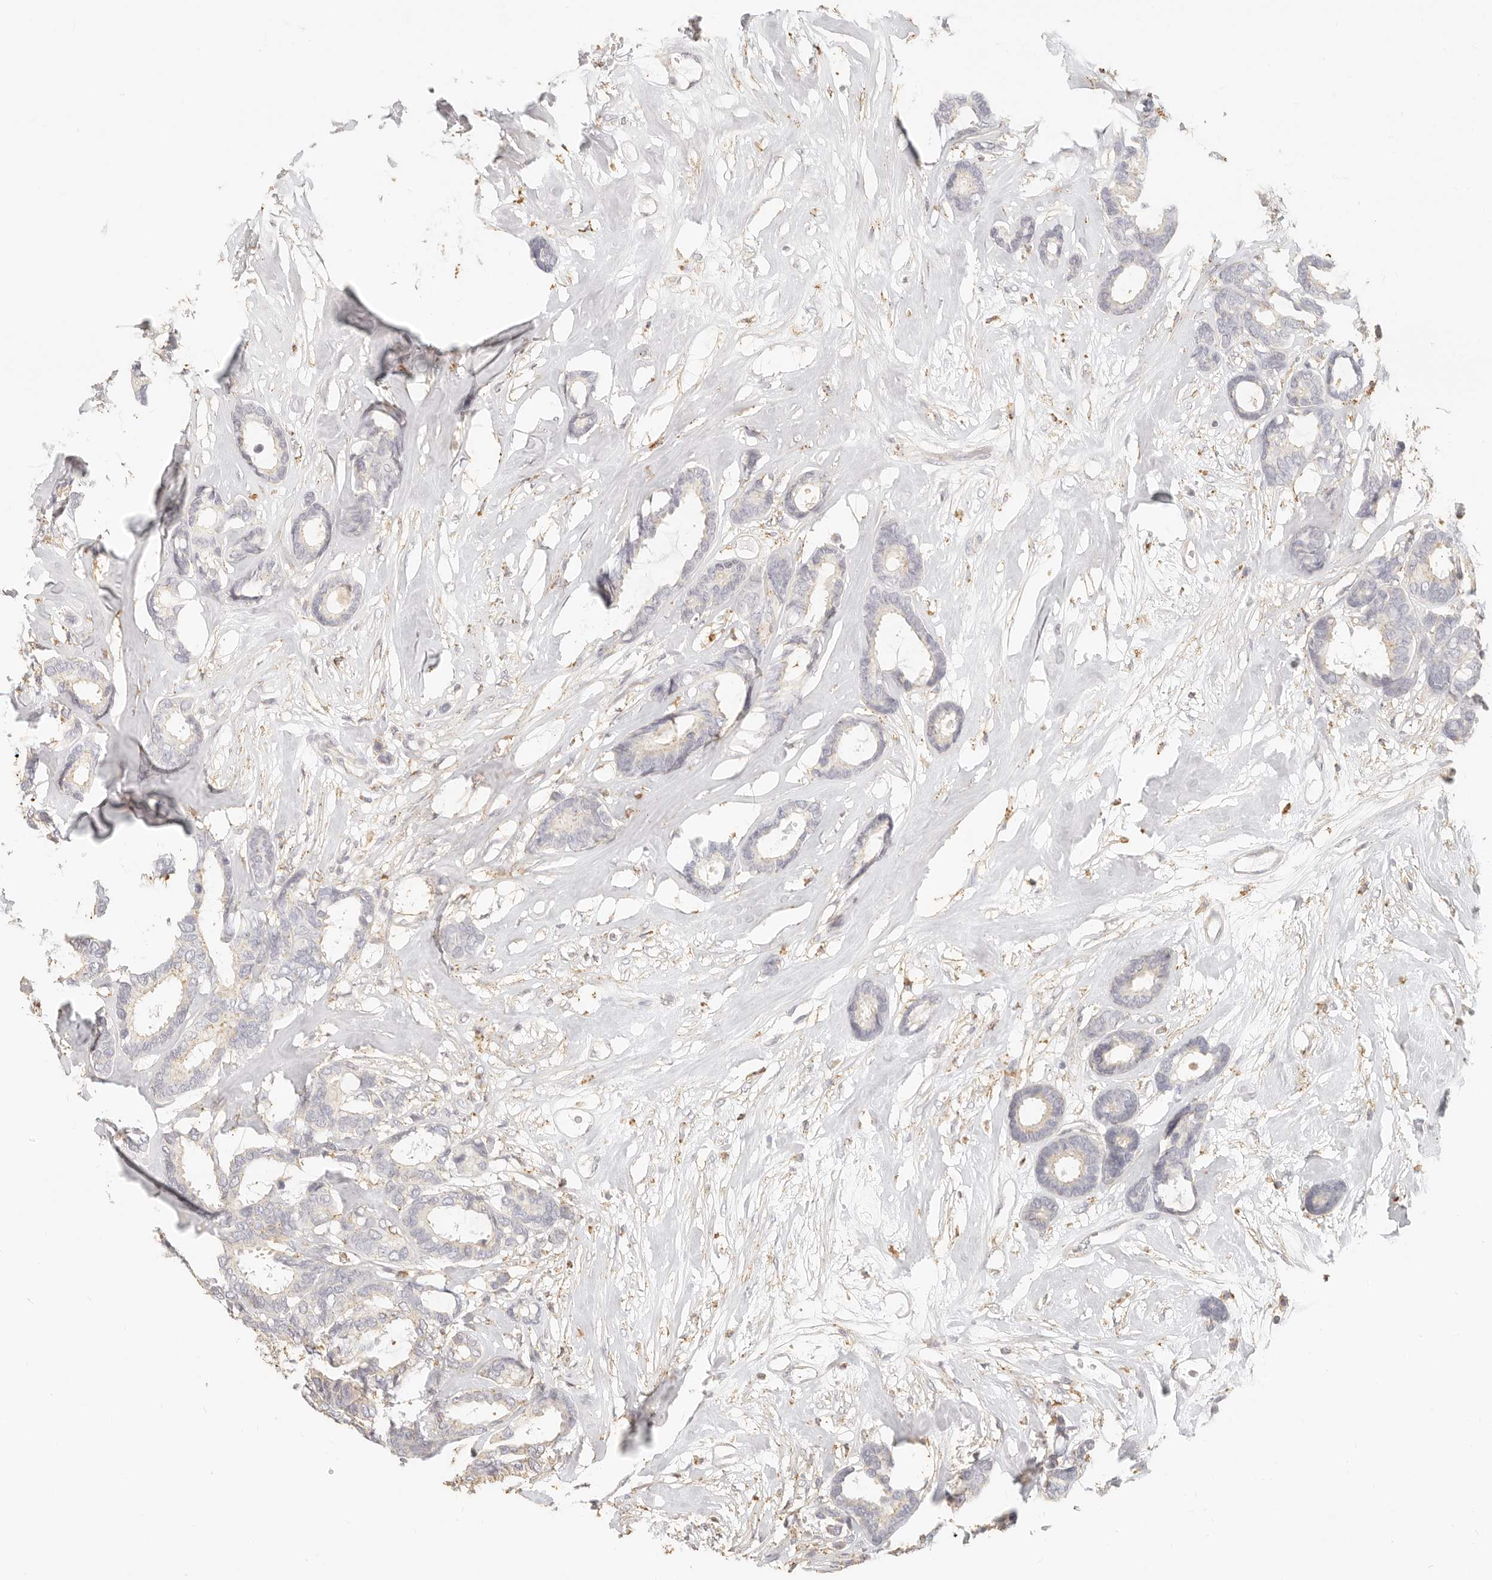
{"staining": {"intensity": "negative", "quantity": "none", "location": "none"}, "tissue": "breast cancer", "cell_type": "Tumor cells", "image_type": "cancer", "snomed": [{"axis": "morphology", "description": "Duct carcinoma"}, {"axis": "topography", "description": "Breast"}], "caption": "IHC photomicrograph of breast cancer stained for a protein (brown), which reveals no positivity in tumor cells.", "gene": "CNMD", "patient": {"sex": "female", "age": 87}}